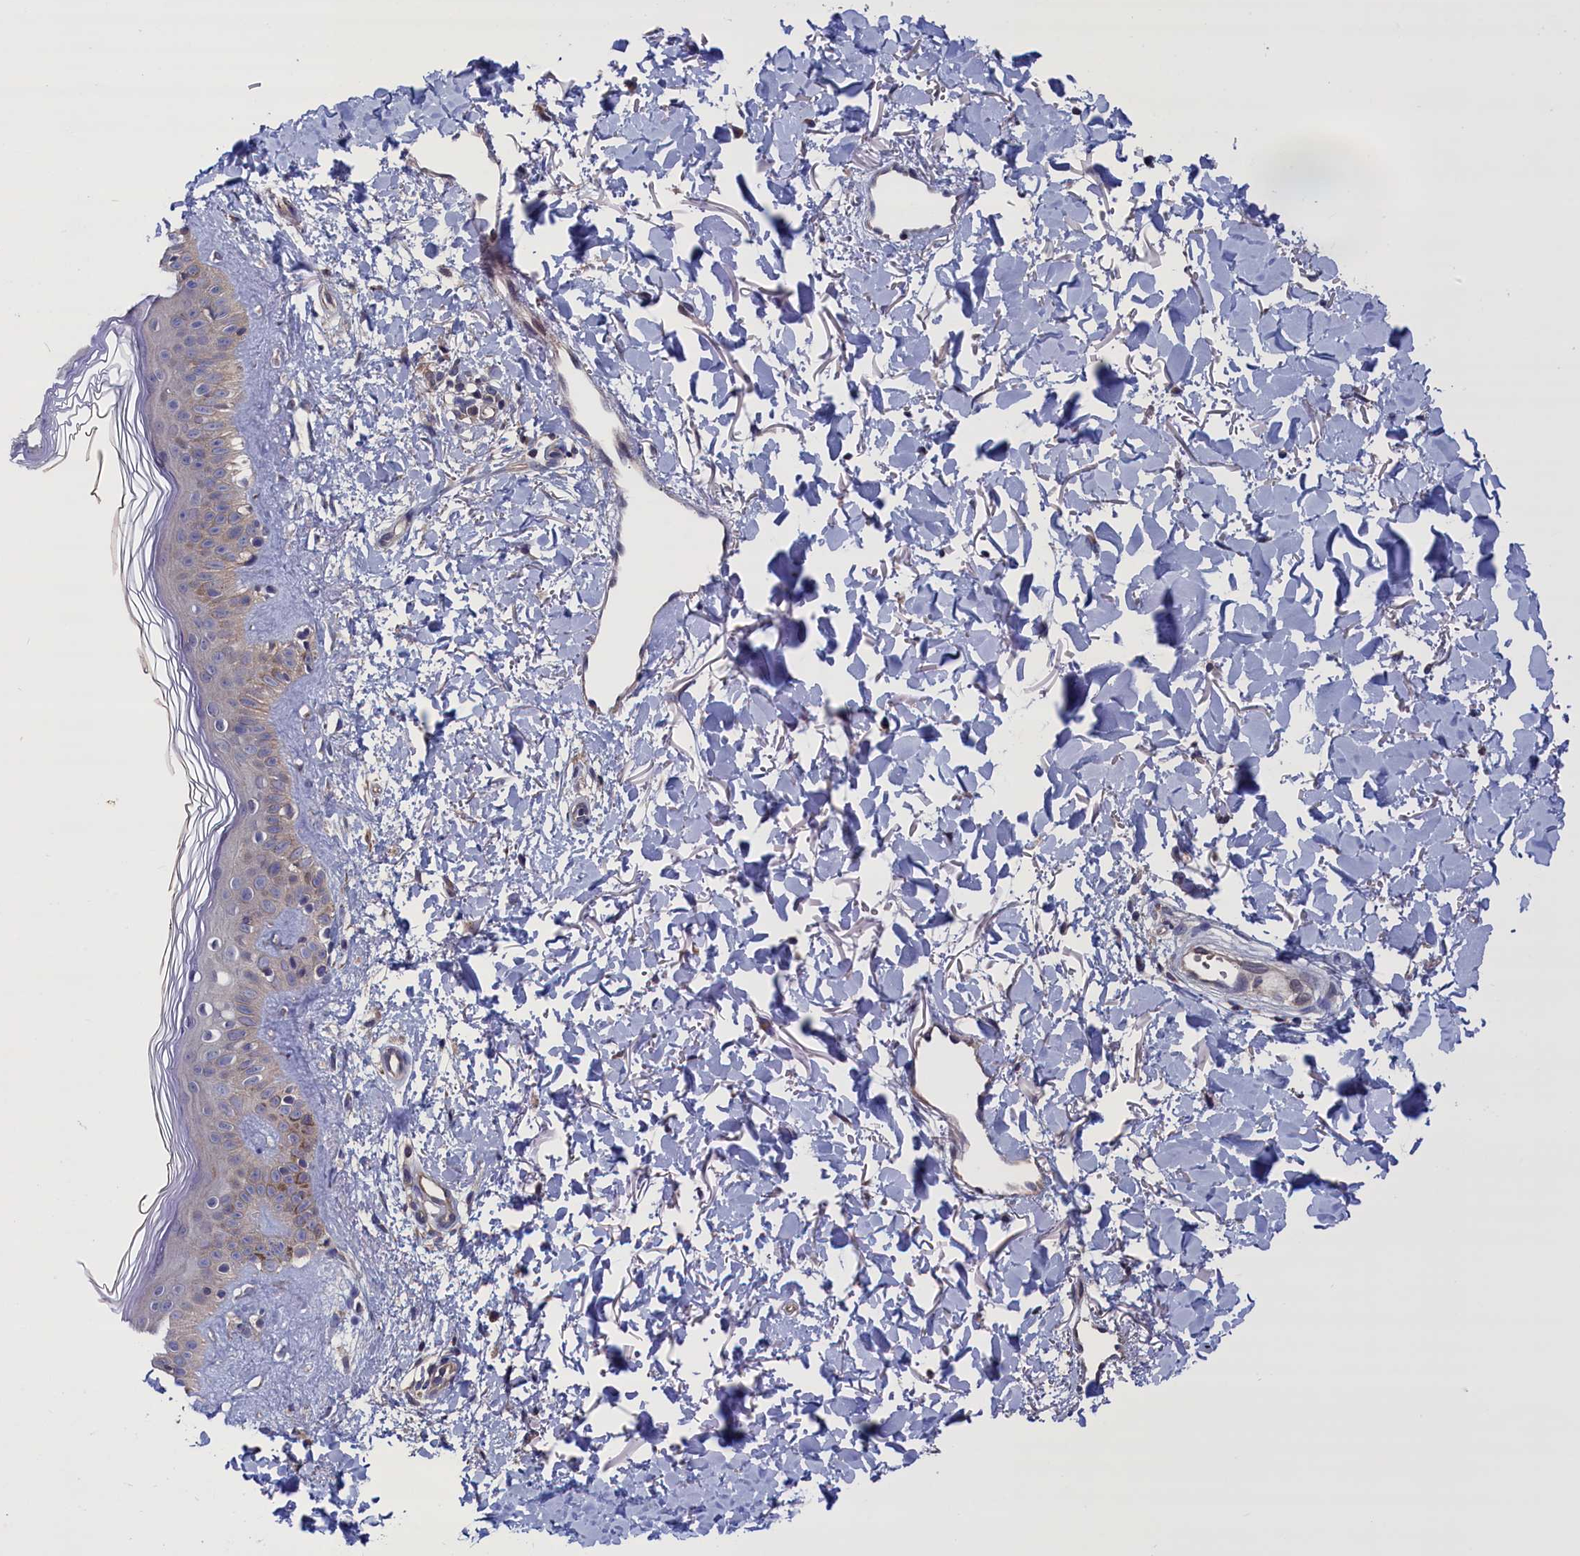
{"staining": {"intensity": "negative", "quantity": "none", "location": "none"}, "tissue": "skin", "cell_type": "Fibroblasts", "image_type": "normal", "snomed": [{"axis": "morphology", "description": "Normal tissue, NOS"}, {"axis": "topography", "description": "Skin"}], "caption": "The histopathology image shows no staining of fibroblasts in normal skin.", "gene": "SPATA13", "patient": {"sex": "female", "age": 58}}